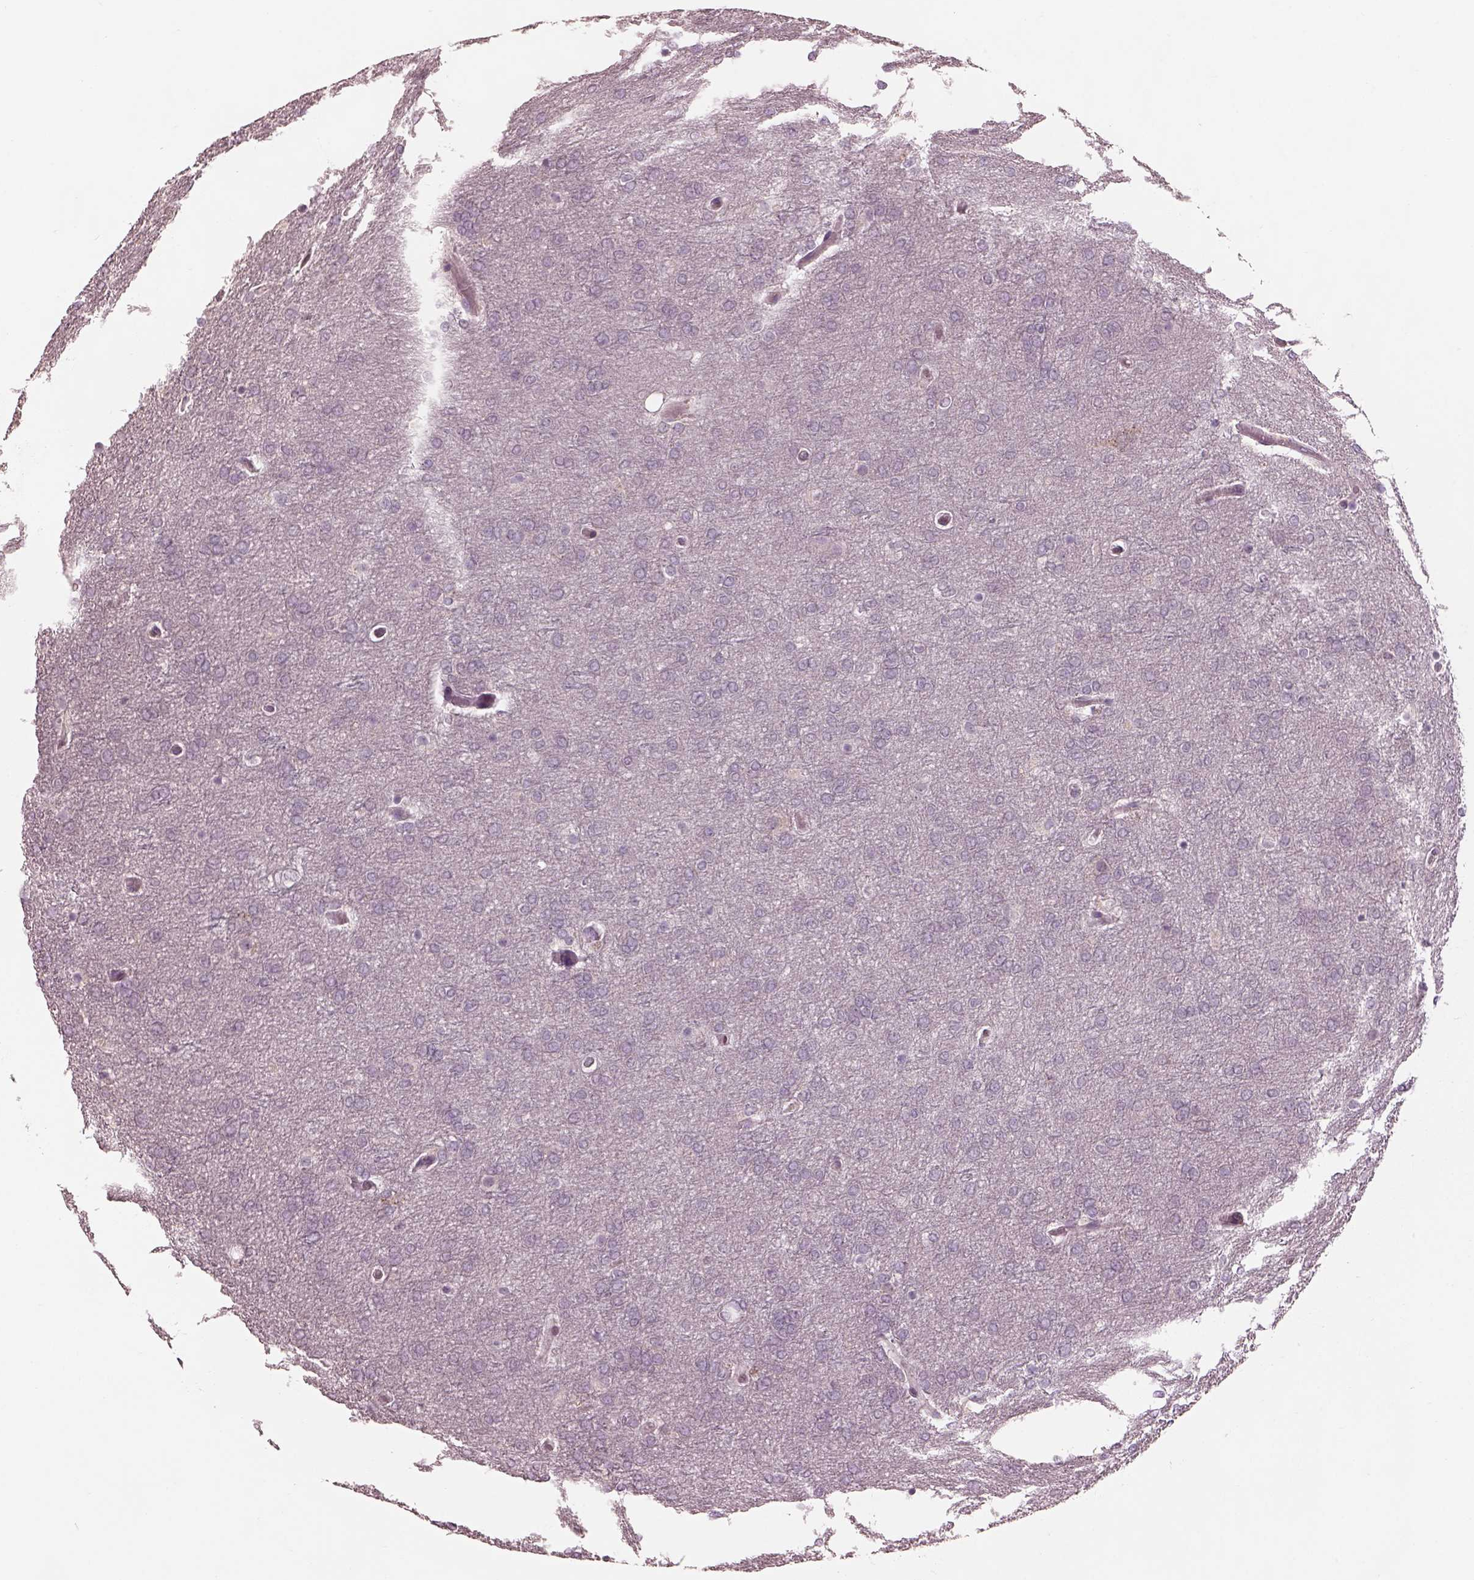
{"staining": {"intensity": "negative", "quantity": "none", "location": "none"}, "tissue": "glioma", "cell_type": "Tumor cells", "image_type": "cancer", "snomed": [{"axis": "morphology", "description": "Glioma, malignant, High grade"}, {"axis": "topography", "description": "Brain"}], "caption": "This is an IHC photomicrograph of human malignant glioma (high-grade). There is no expression in tumor cells.", "gene": "PRKACG", "patient": {"sex": "female", "age": 61}}